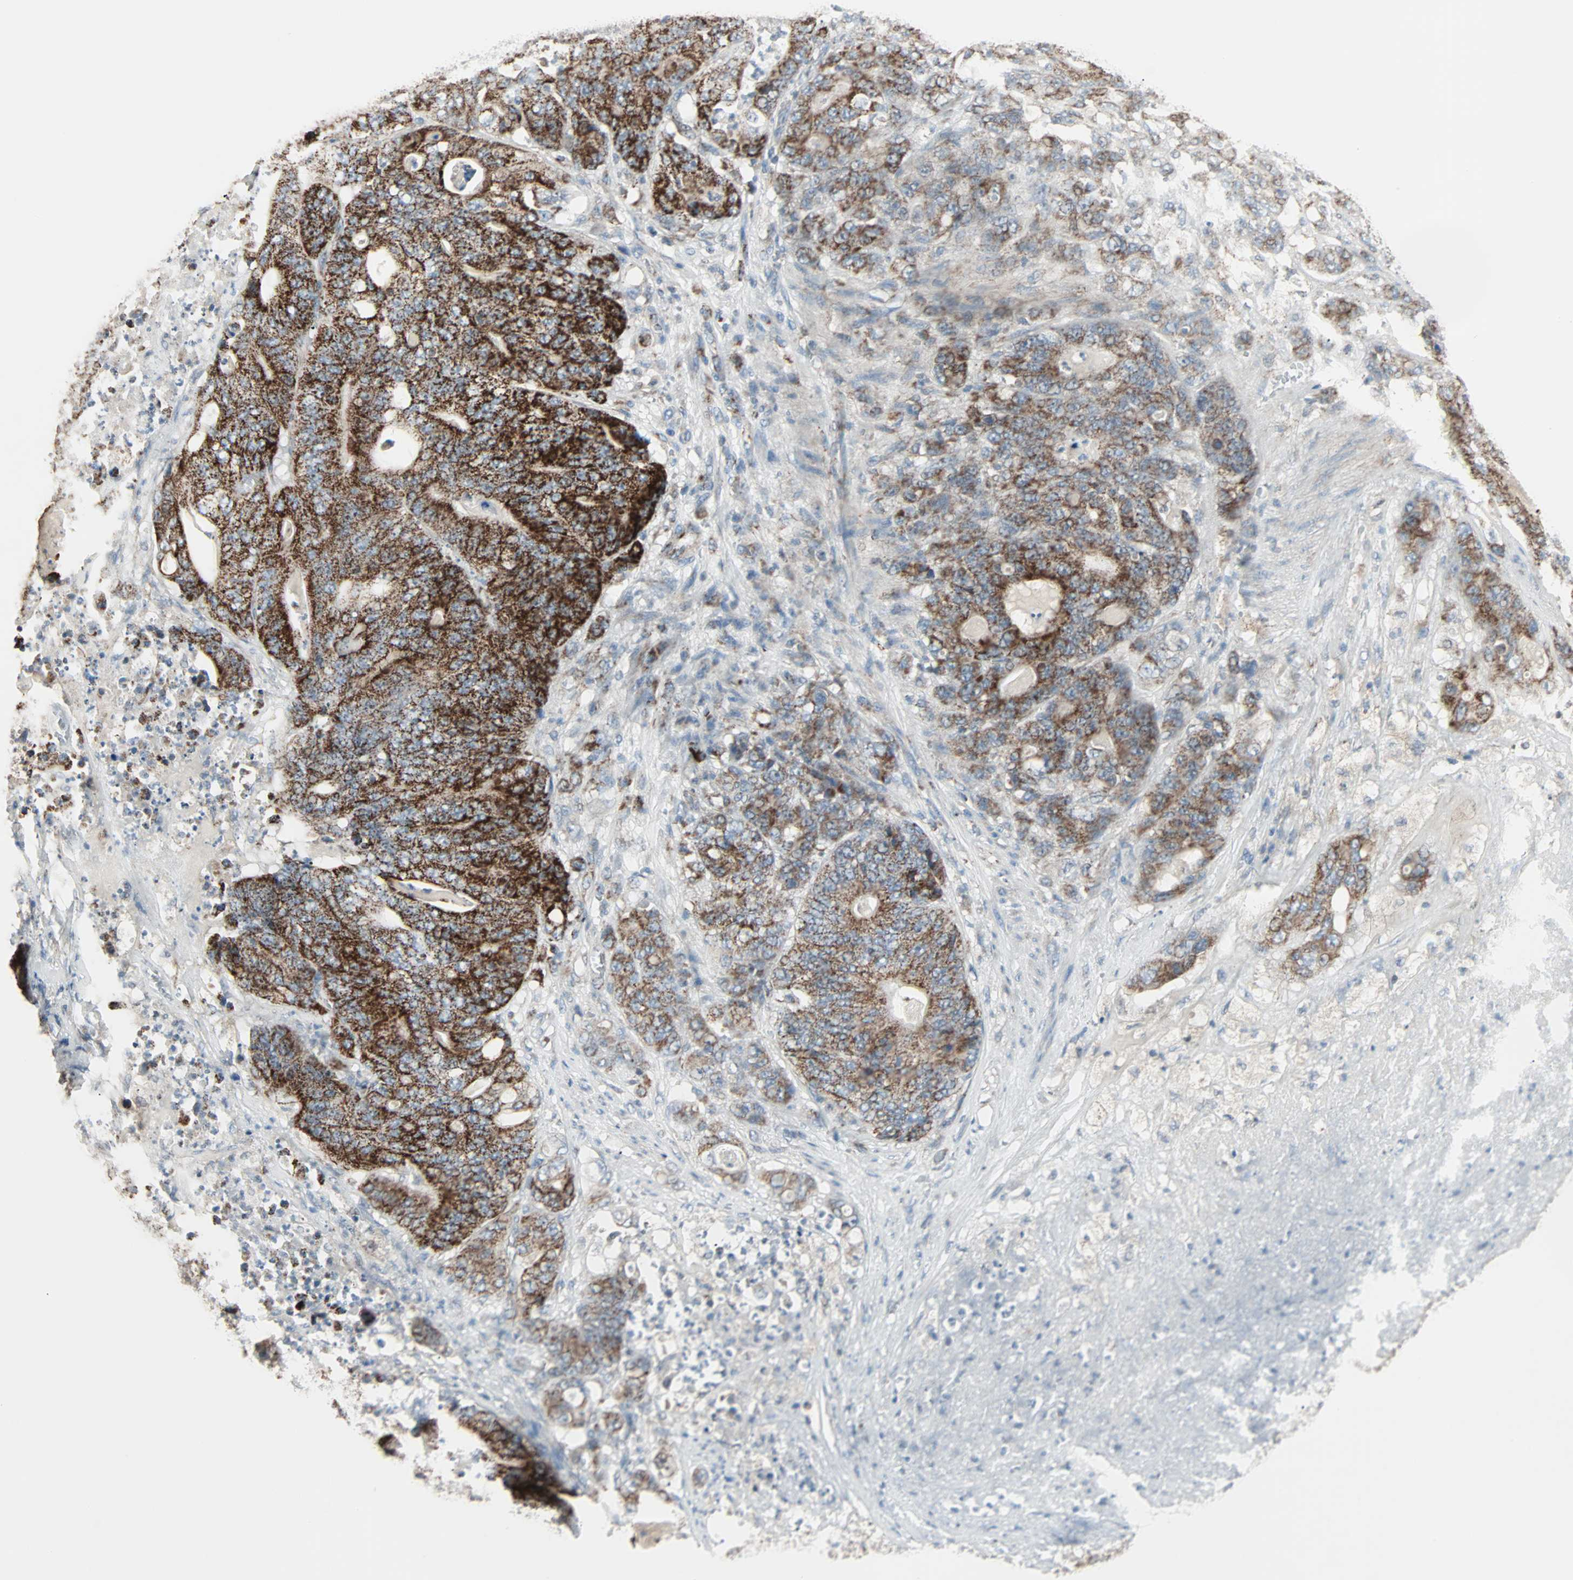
{"staining": {"intensity": "strong", "quantity": ">75%", "location": "cytoplasmic/membranous"}, "tissue": "stomach cancer", "cell_type": "Tumor cells", "image_type": "cancer", "snomed": [{"axis": "morphology", "description": "Adenocarcinoma, NOS"}, {"axis": "topography", "description": "Stomach"}], "caption": "Protein staining of adenocarcinoma (stomach) tissue shows strong cytoplasmic/membranous expression in about >75% of tumor cells.", "gene": "IDH2", "patient": {"sex": "female", "age": 73}}